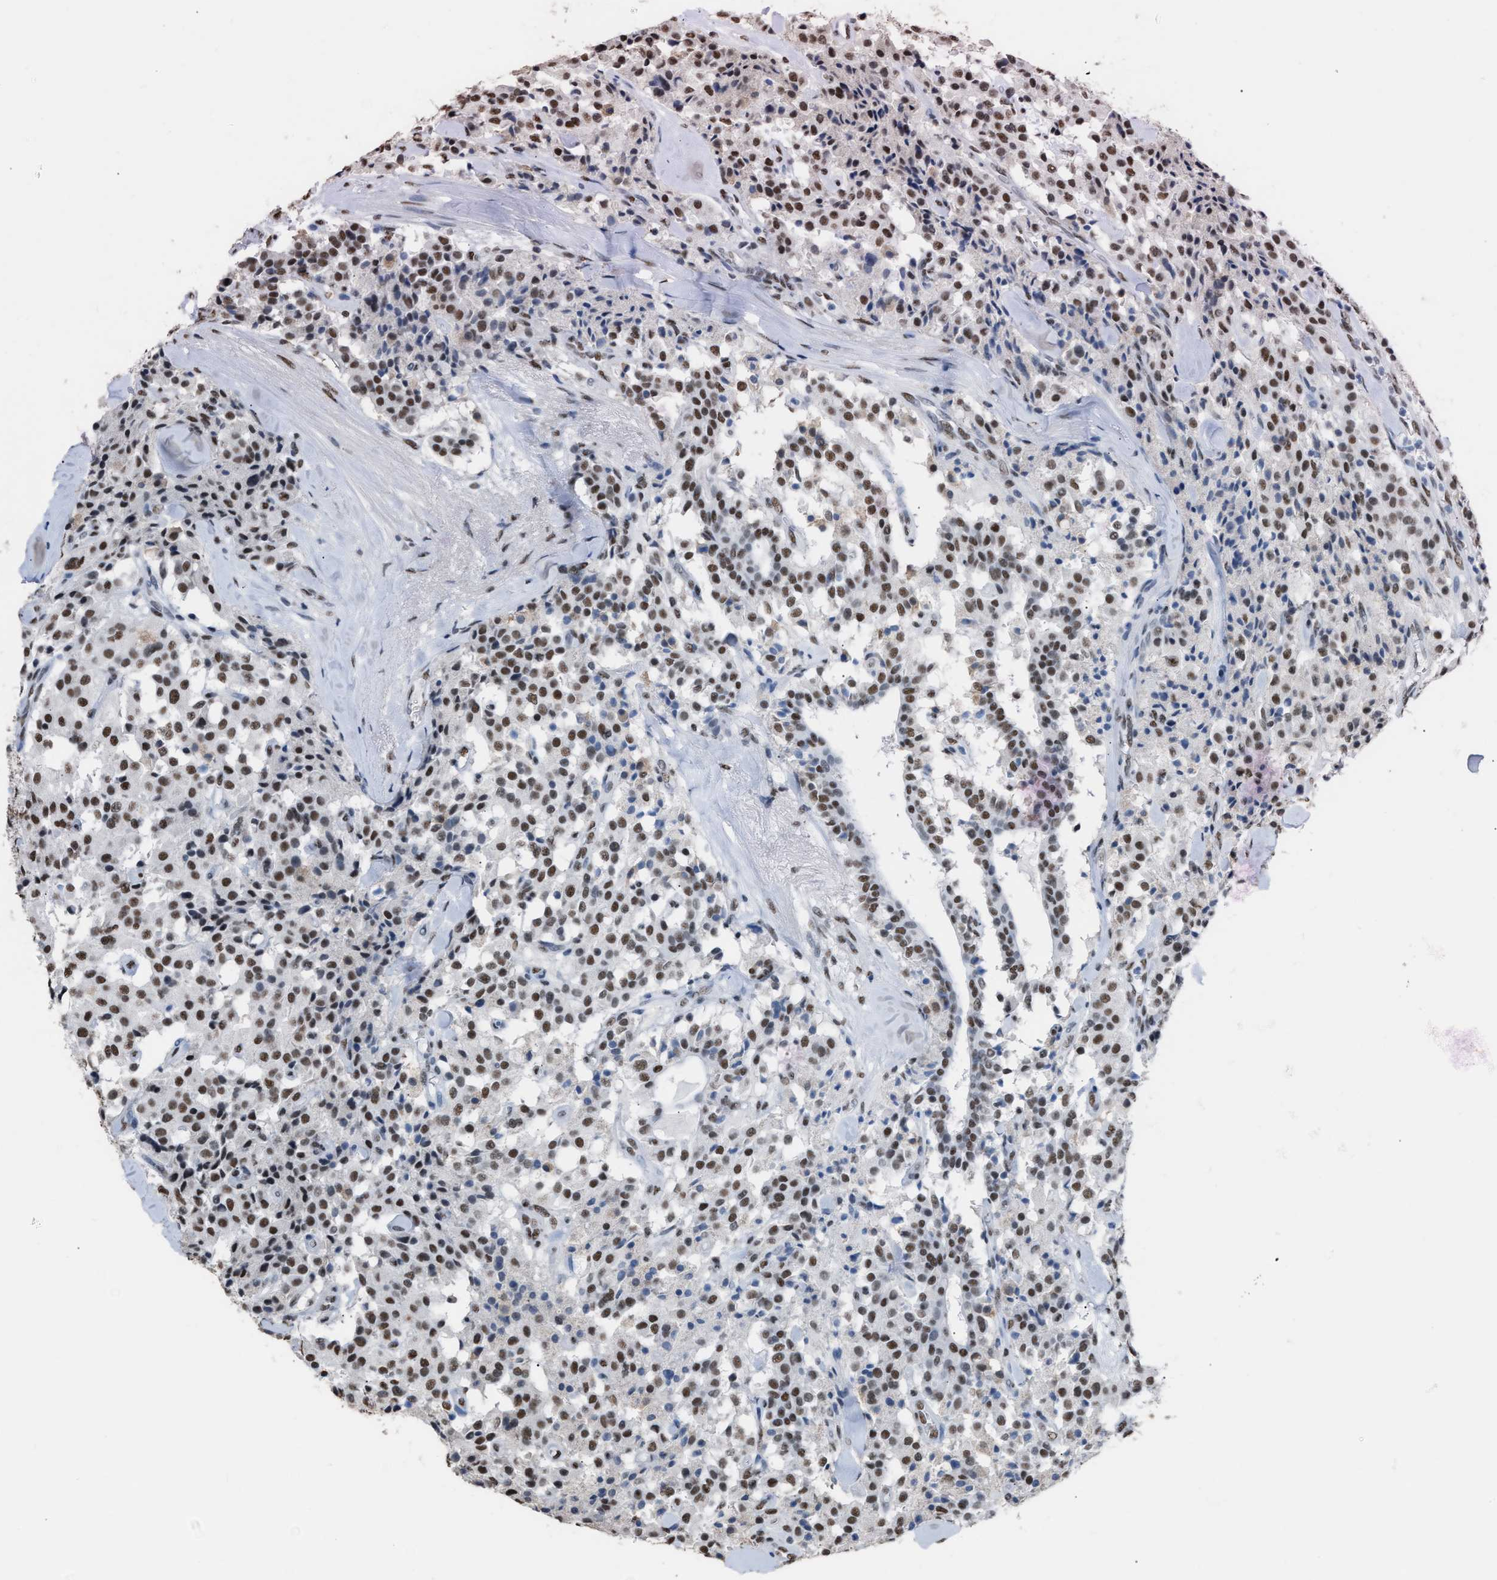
{"staining": {"intensity": "strong", "quantity": ">75%", "location": "nuclear"}, "tissue": "carcinoid", "cell_type": "Tumor cells", "image_type": "cancer", "snomed": [{"axis": "morphology", "description": "Carcinoid, malignant, NOS"}, {"axis": "topography", "description": "Lung"}], "caption": "A brown stain highlights strong nuclear expression of a protein in malignant carcinoid tumor cells.", "gene": "CCAR2", "patient": {"sex": "male", "age": 30}}